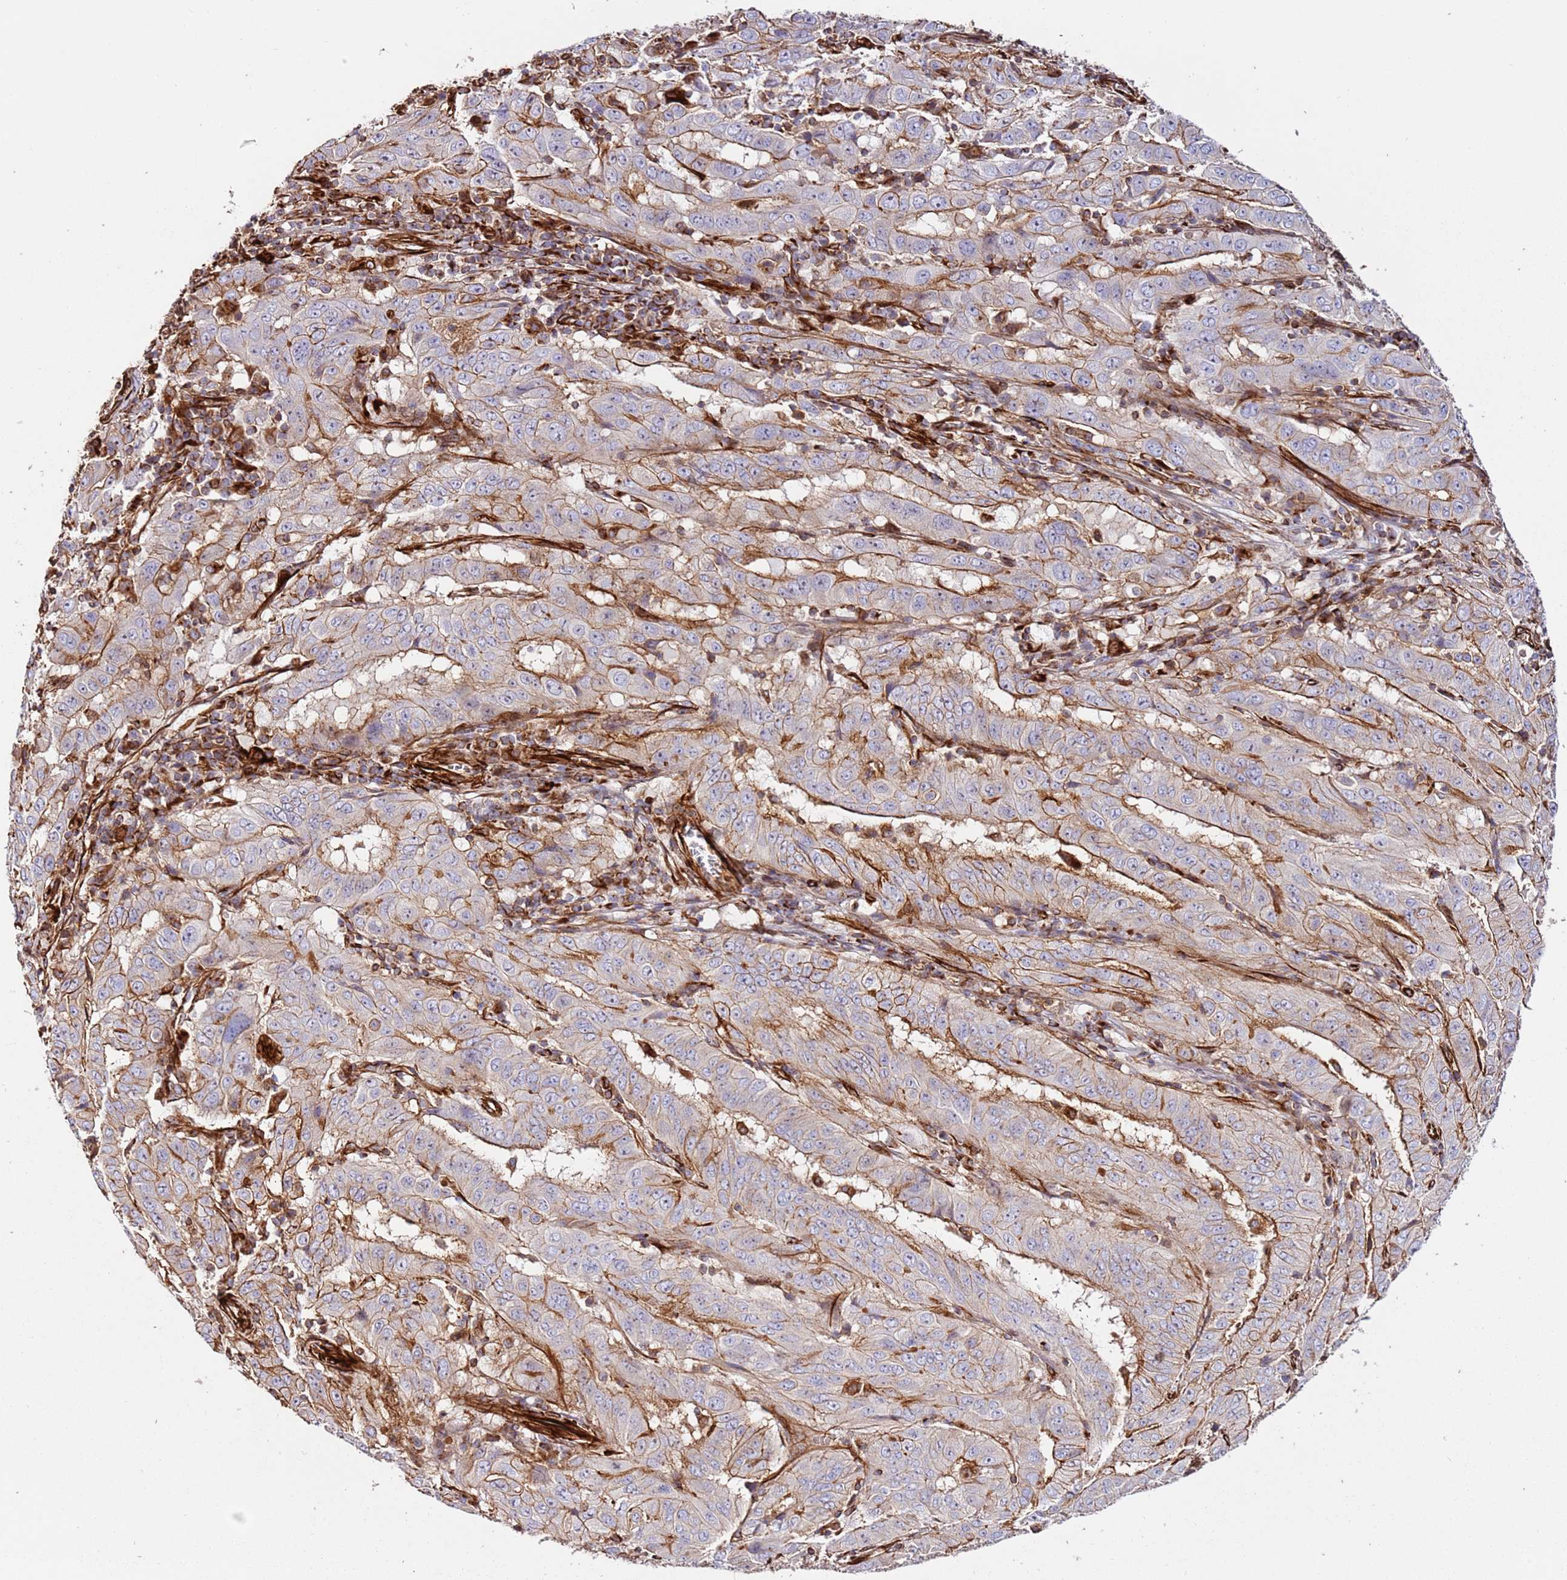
{"staining": {"intensity": "moderate", "quantity": "25%-75%", "location": "cytoplasmic/membranous"}, "tissue": "pancreatic cancer", "cell_type": "Tumor cells", "image_type": "cancer", "snomed": [{"axis": "morphology", "description": "Adenocarcinoma, NOS"}, {"axis": "topography", "description": "Pancreas"}], "caption": "Immunohistochemistry (DAB (3,3'-diaminobenzidine)) staining of pancreatic adenocarcinoma reveals moderate cytoplasmic/membranous protein expression in about 25%-75% of tumor cells.", "gene": "MRGPRE", "patient": {"sex": "male", "age": 63}}